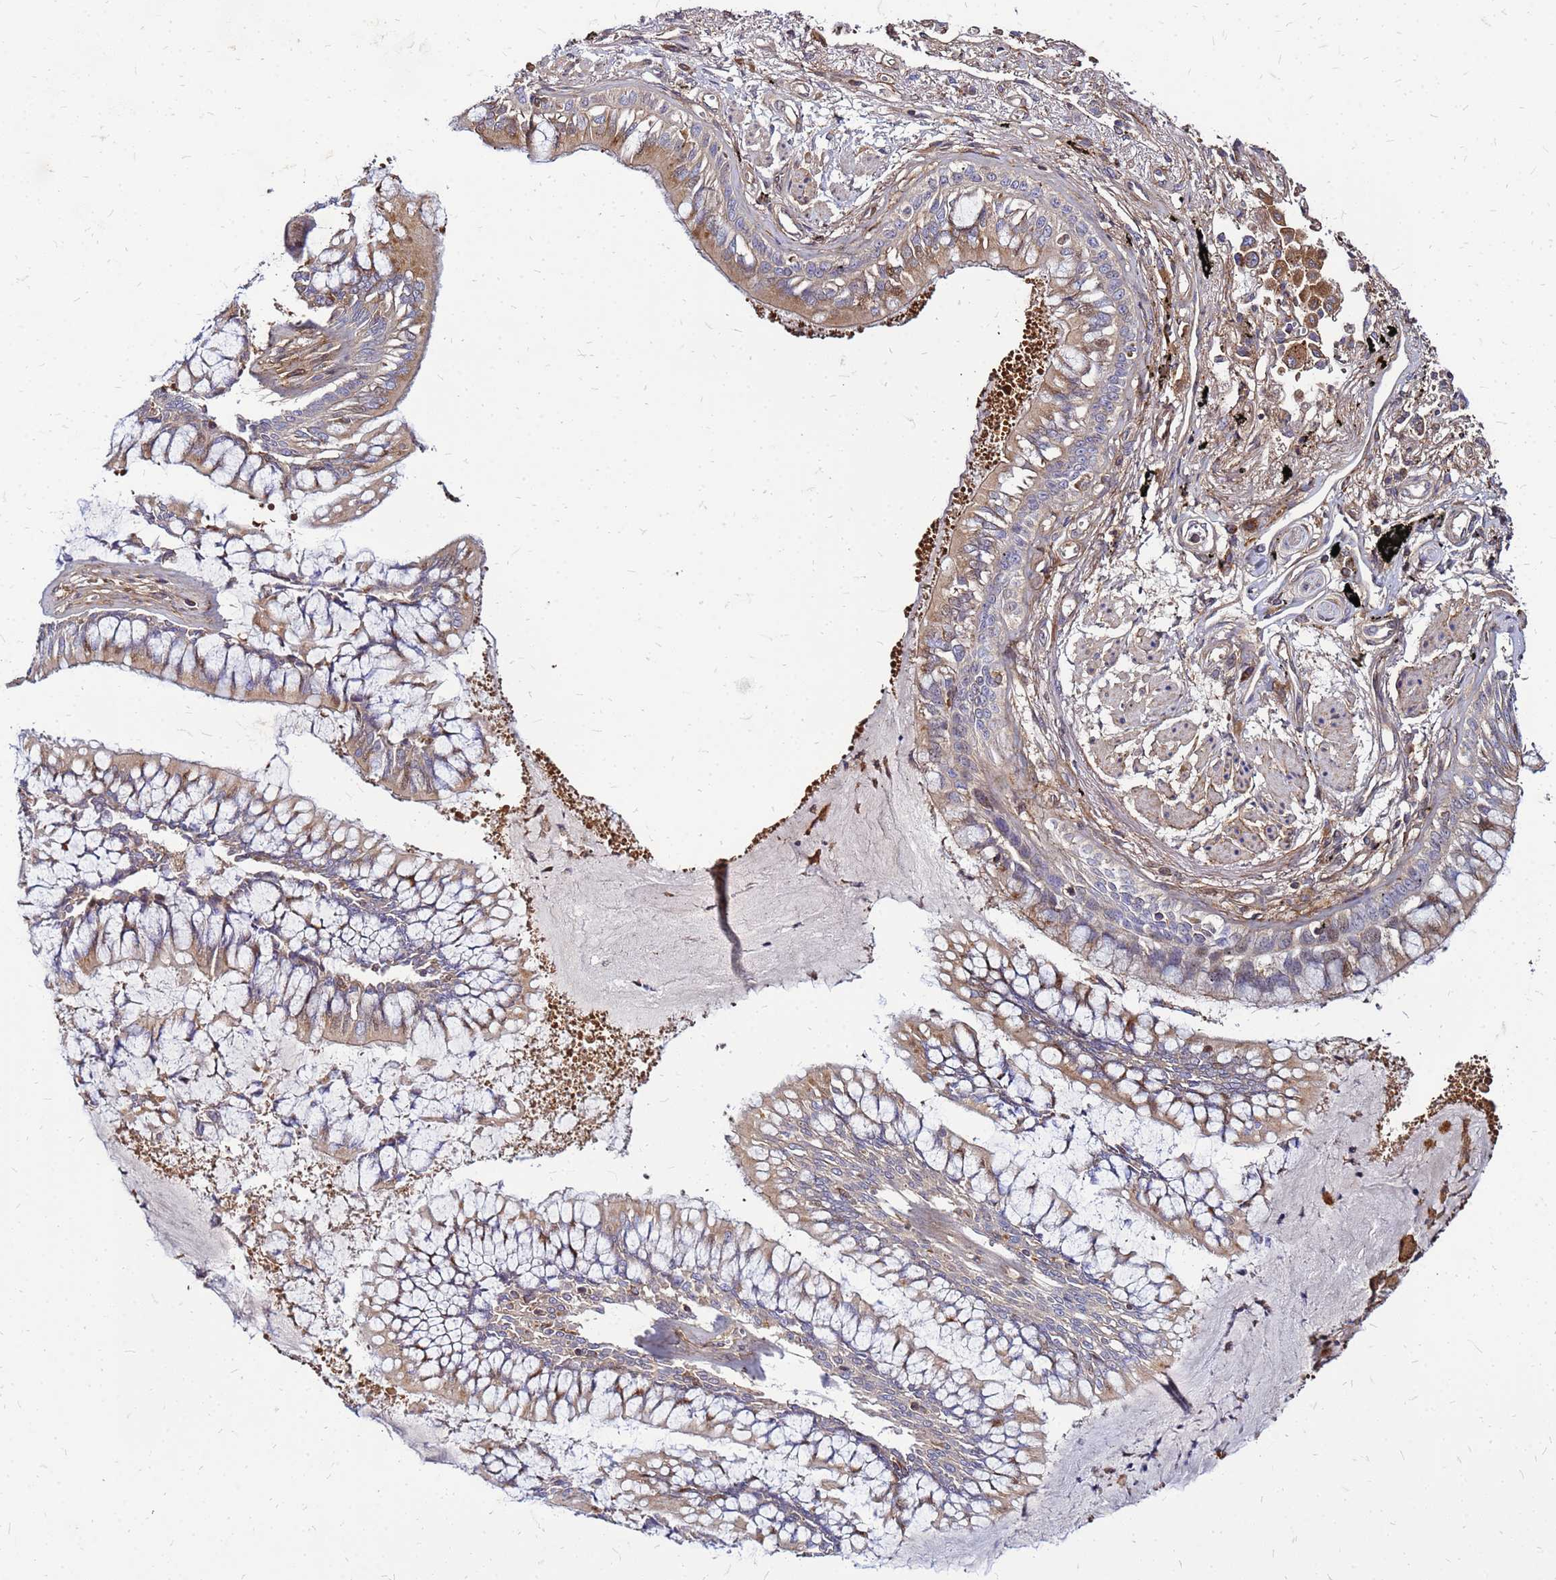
{"staining": {"intensity": "weak", "quantity": "25%-75%", "location": "cytoplasmic/membranous"}, "tissue": "lung cancer", "cell_type": "Tumor cells", "image_type": "cancer", "snomed": [{"axis": "morphology", "description": "Adenocarcinoma, NOS"}, {"axis": "topography", "description": "Lung"}], "caption": "Immunohistochemical staining of human lung cancer (adenocarcinoma) reveals low levels of weak cytoplasmic/membranous expression in about 25%-75% of tumor cells. The staining was performed using DAB (3,3'-diaminobenzidine), with brown indicating positive protein expression. Nuclei are stained blue with hematoxylin.", "gene": "CYBC1", "patient": {"sex": "male", "age": 67}}